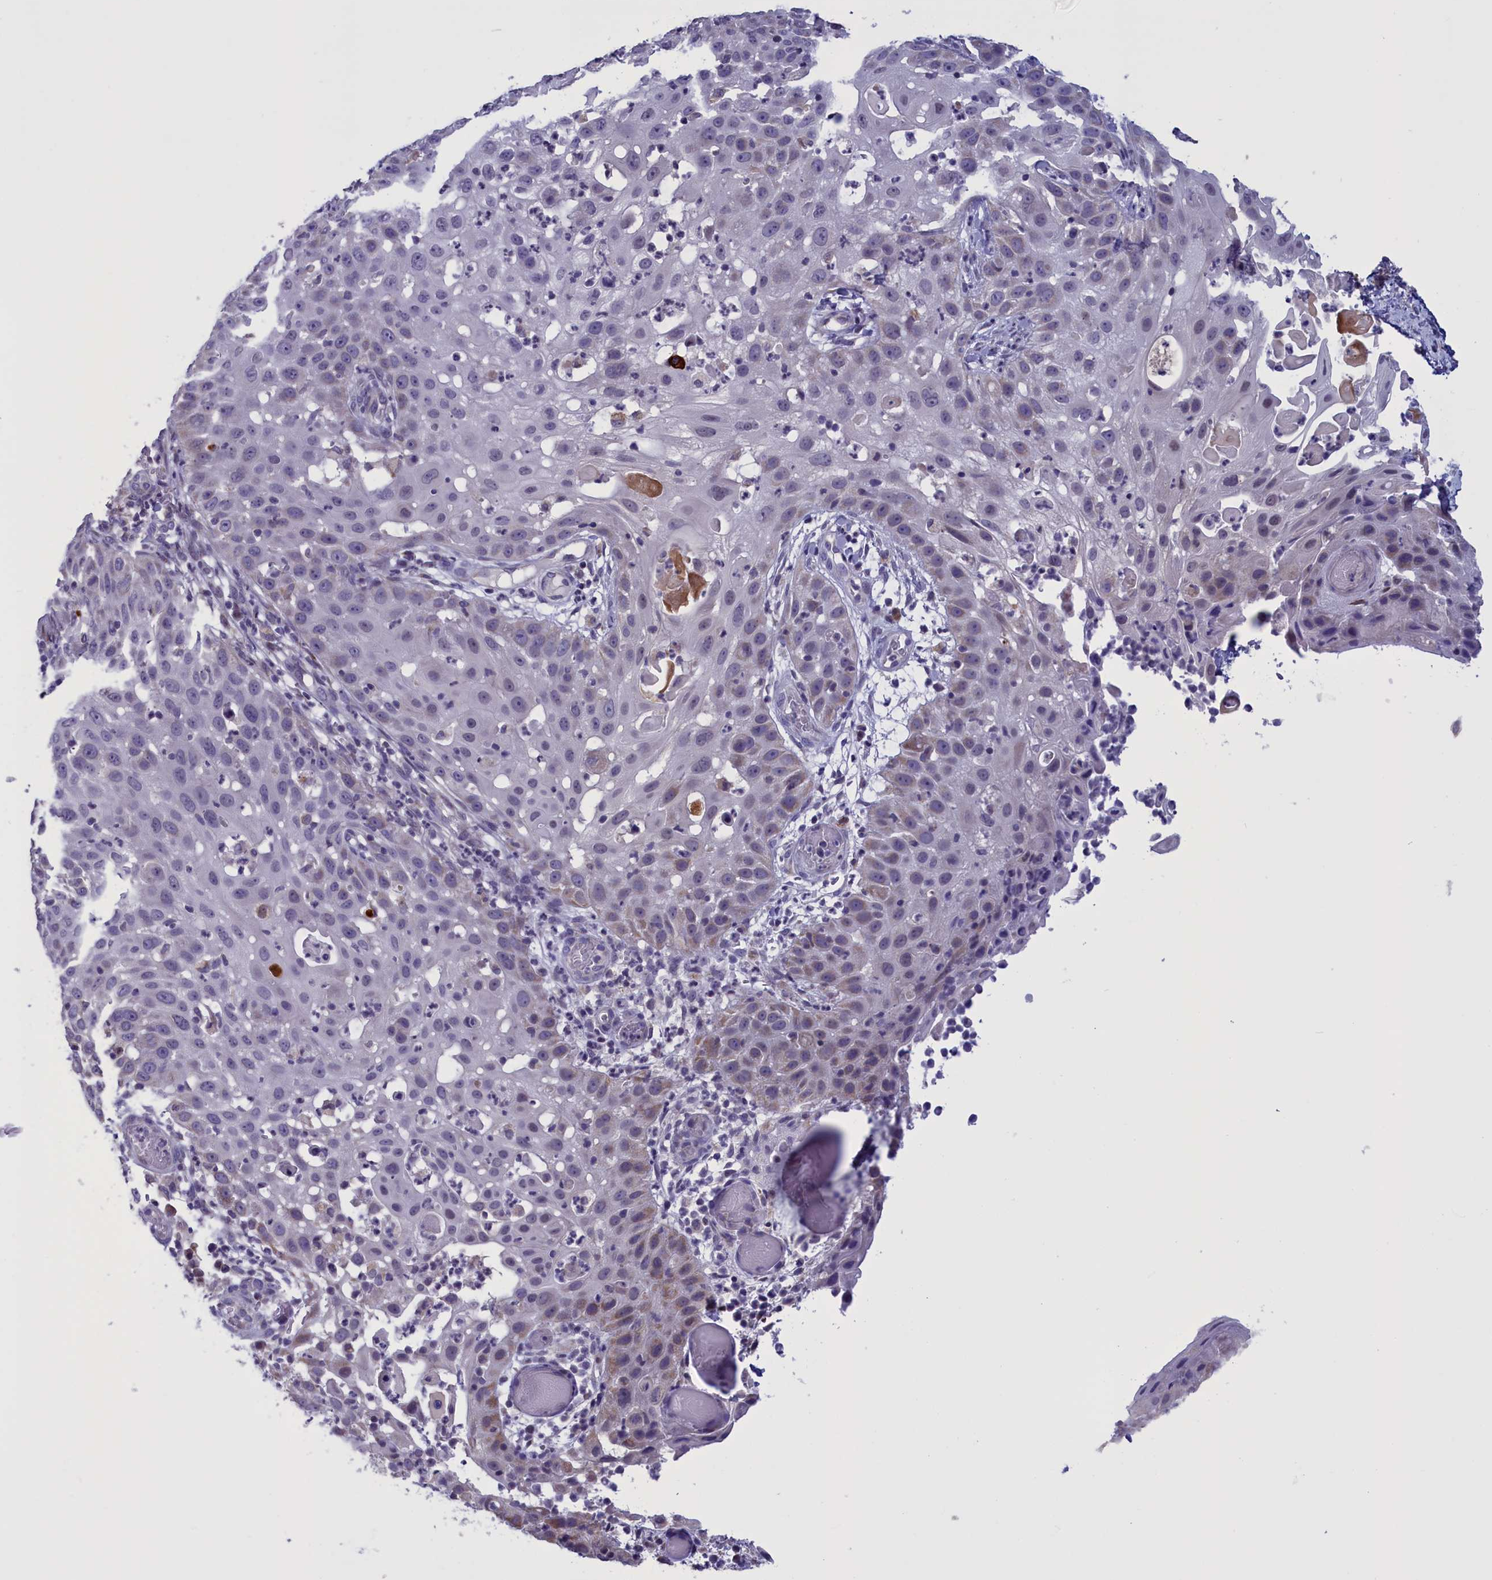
{"staining": {"intensity": "weak", "quantity": "<25%", "location": "cytoplasmic/membranous"}, "tissue": "skin cancer", "cell_type": "Tumor cells", "image_type": "cancer", "snomed": [{"axis": "morphology", "description": "Squamous cell carcinoma, NOS"}, {"axis": "topography", "description": "Skin"}], "caption": "DAB immunohistochemical staining of skin squamous cell carcinoma displays no significant expression in tumor cells.", "gene": "PARS2", "patient": {"sex": "female", "age": 44}}